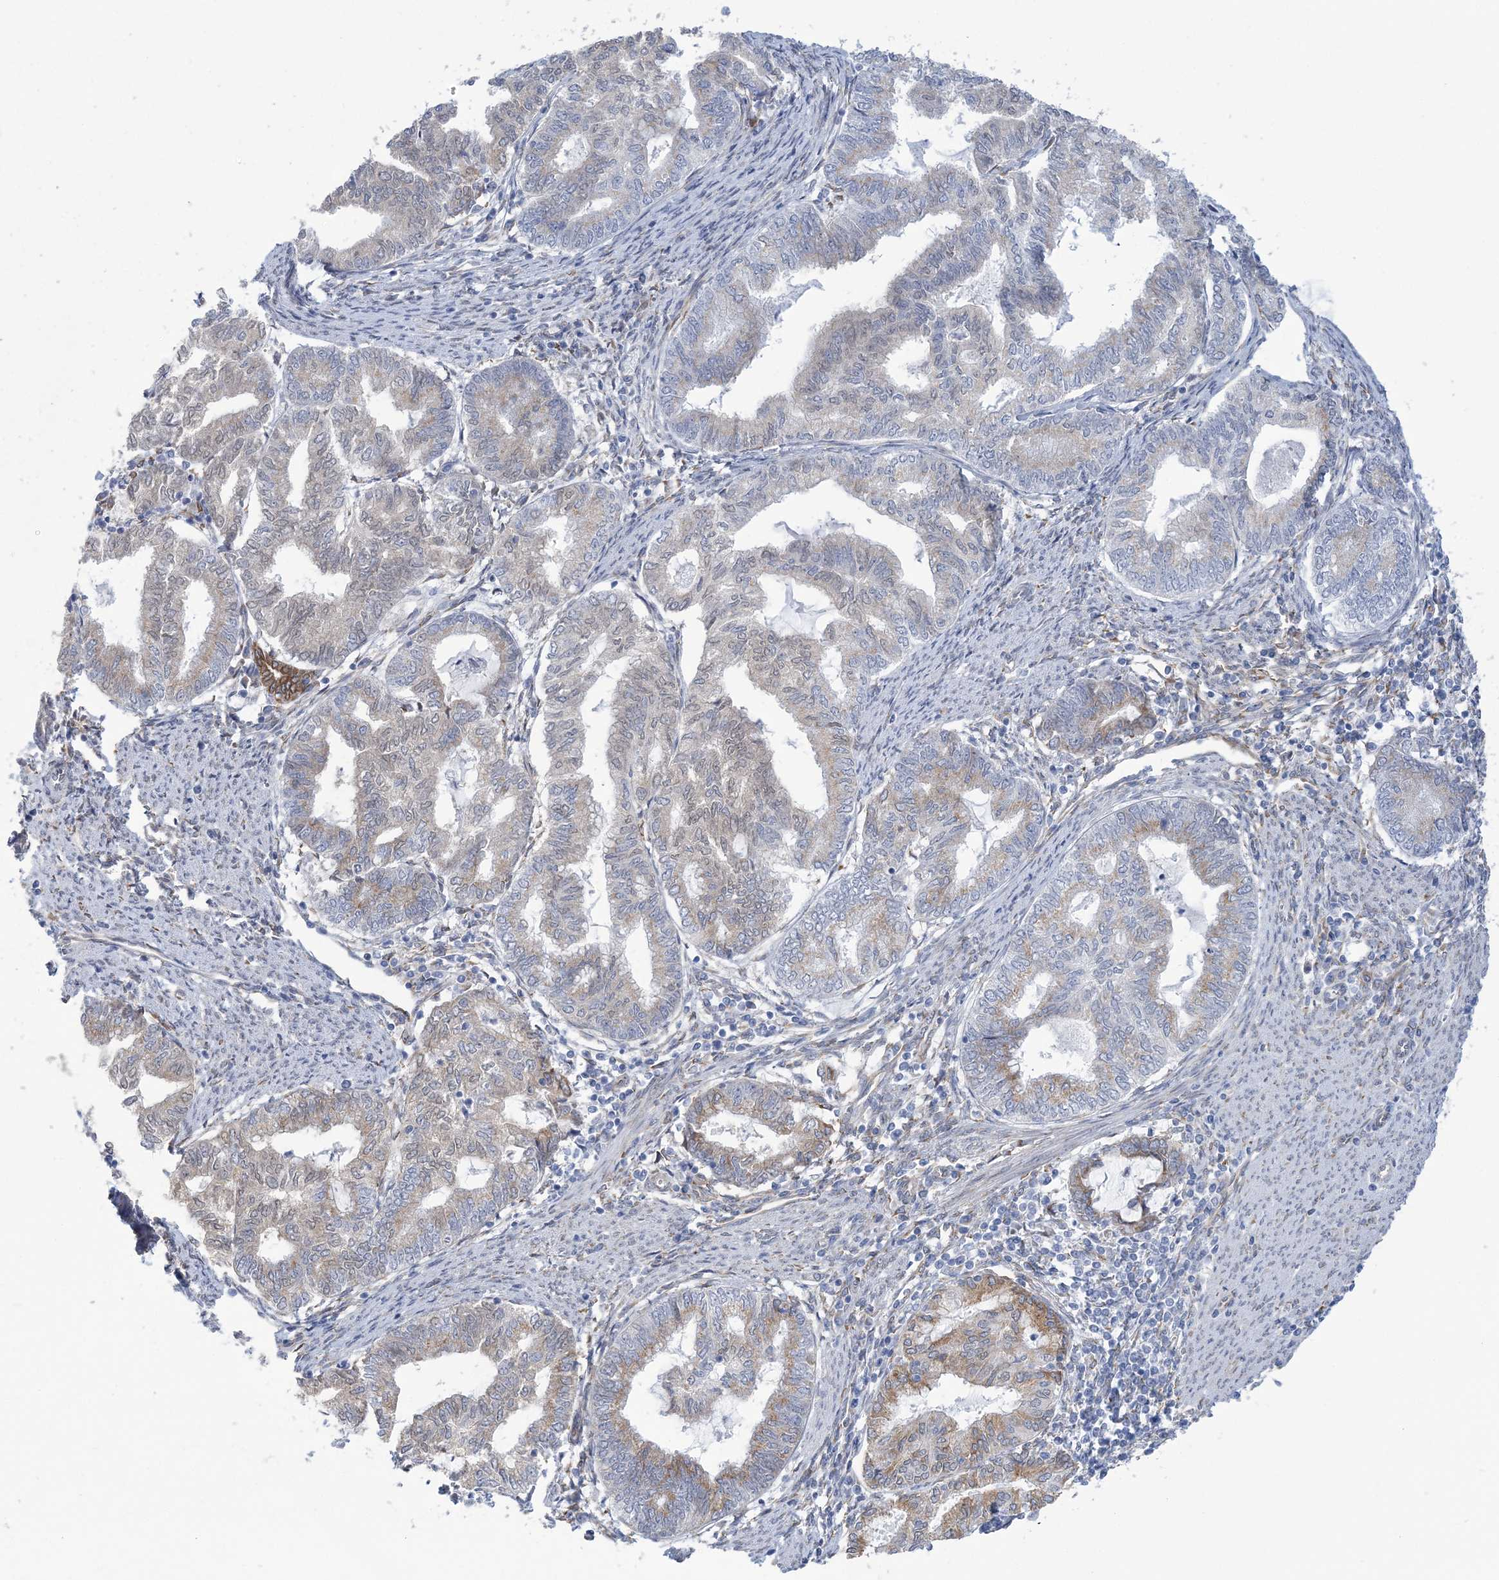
{"staining": {"intensity": "moderate", "quantity": "<25%", "location": "cytoplasmic/membranous"}, "tissue": "endometrial cancer", "cell_type": "Tumor cells", "image_type": "cancer", "snomed": [{"axis": "morphology", "description": "Adenocarcinoma, NOS"}, {"axis": "topography", "description": "Endometrium"}], "caption": "Tumor cells display low levels of moderate cytoplasmic/membranous expression in approximately <25% of cells in endometrial cancer.", "gene": "PLEKHG4B", "patient": {"sex": "female", "age": 79}}